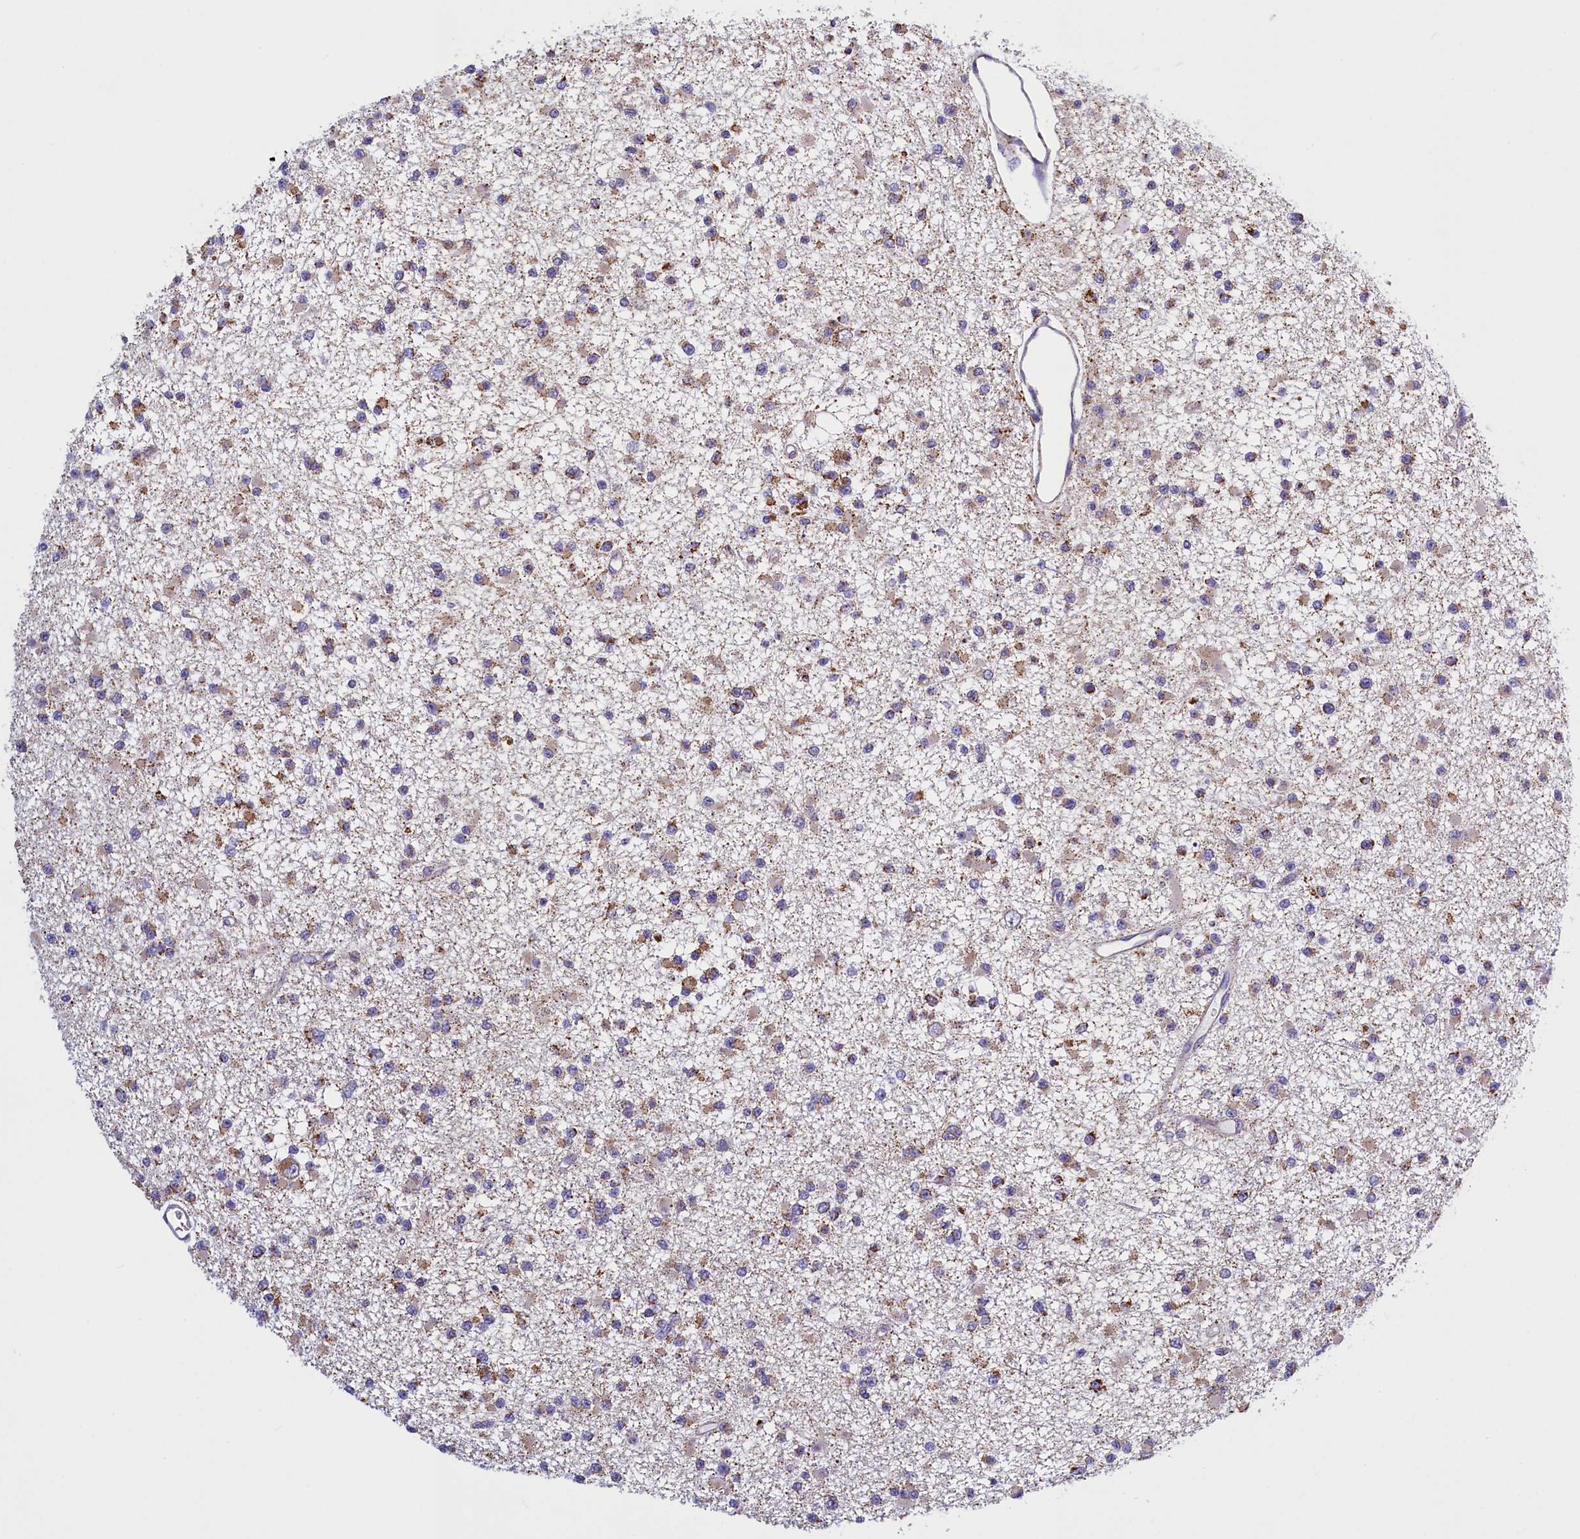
{"staining": {"intensity": "moderate", "quantity": "25%-75%", "location": "cytoplasmic/membranous"}, "tissue": "glioma", "cell_type": "Tumor cells", "image_type": "cancer", "snomed": [{"axis": "morphology", "description": "Glioma, malignant, Low grade"}, {"axis": "topography", "description": "Brain"}], "caption": "Malignant low-grade glioma was stained to show a protein in brown. There is medium levels of moderate cytoplasmic/membranous expression in approximately 25%-75% of tumor cells. (Stains: DAB (3,3'-diaminobenzidine) in brown, nuclei in blue, Microscopy: brightfield microscopy at high magnification).", "gene": "IFT122", "patient": {"sex": "female", "age": 22}}